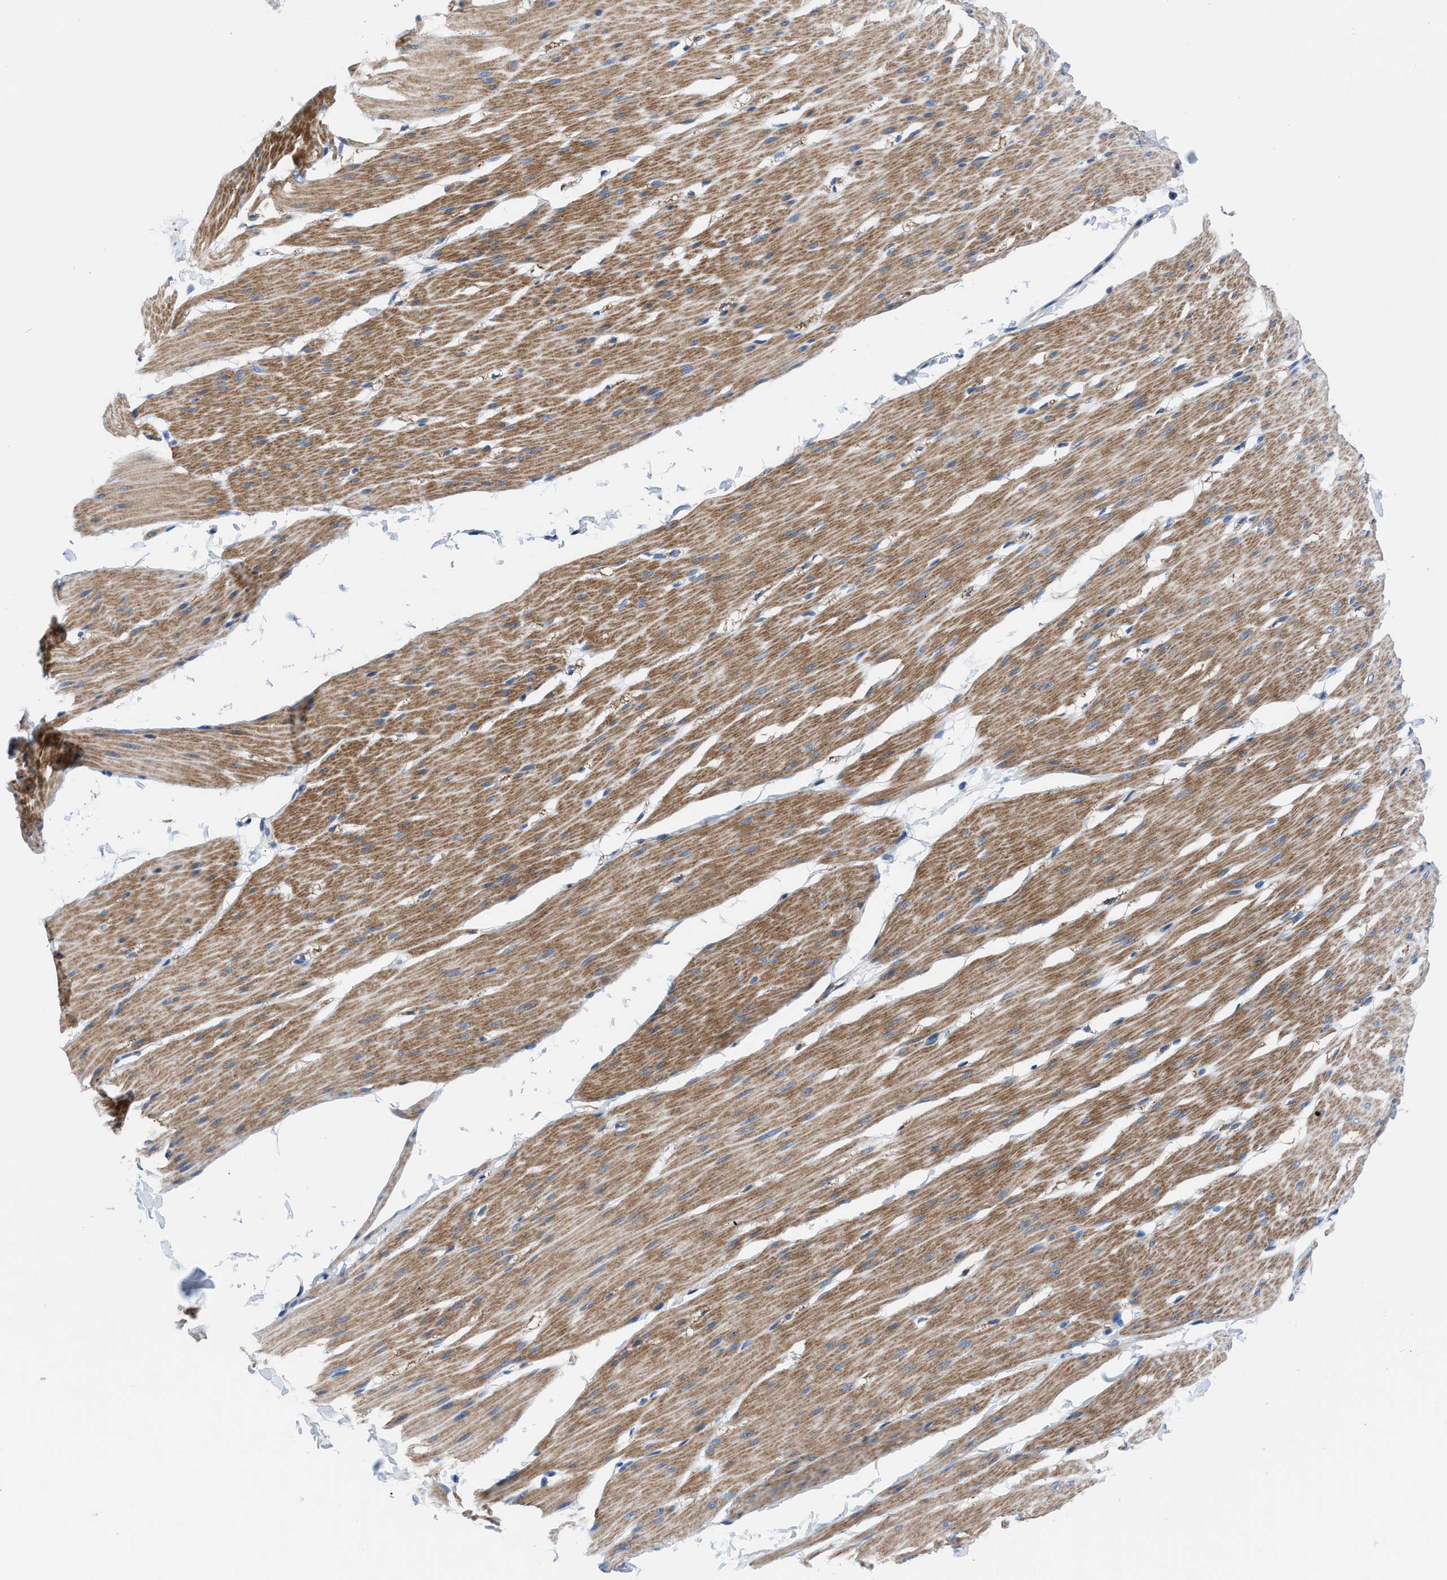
{"staining": {"intensity": "moderate", "quantity": "25%-75%", "location": "cytoplasmic/membranous"}, "tissue": "smooth muscle", "cell_type": "Smooth muscle cells", "image_type": "normal", "snomed": [{"axis": "morphology", "description": "Normal tissue, NOS"}, {"axis": "topography", "description": "Smooth muscle"}, {"axis": "topography", "description": "Colon"}], "caption": "Protein staining by IHC demonstrates moderate cytoplasmic/membranous positivity in approximately 25%-75% of smooth muscle cells in benign smooth muscle. The staining was performed using DAB (3,3'-diaminobenzidine), with brown indicating positive protein expression. Nuclei are stained blue with hematoxylin.", "gene": "UAP1", "patient": {"sex": "male", "age": 67}}